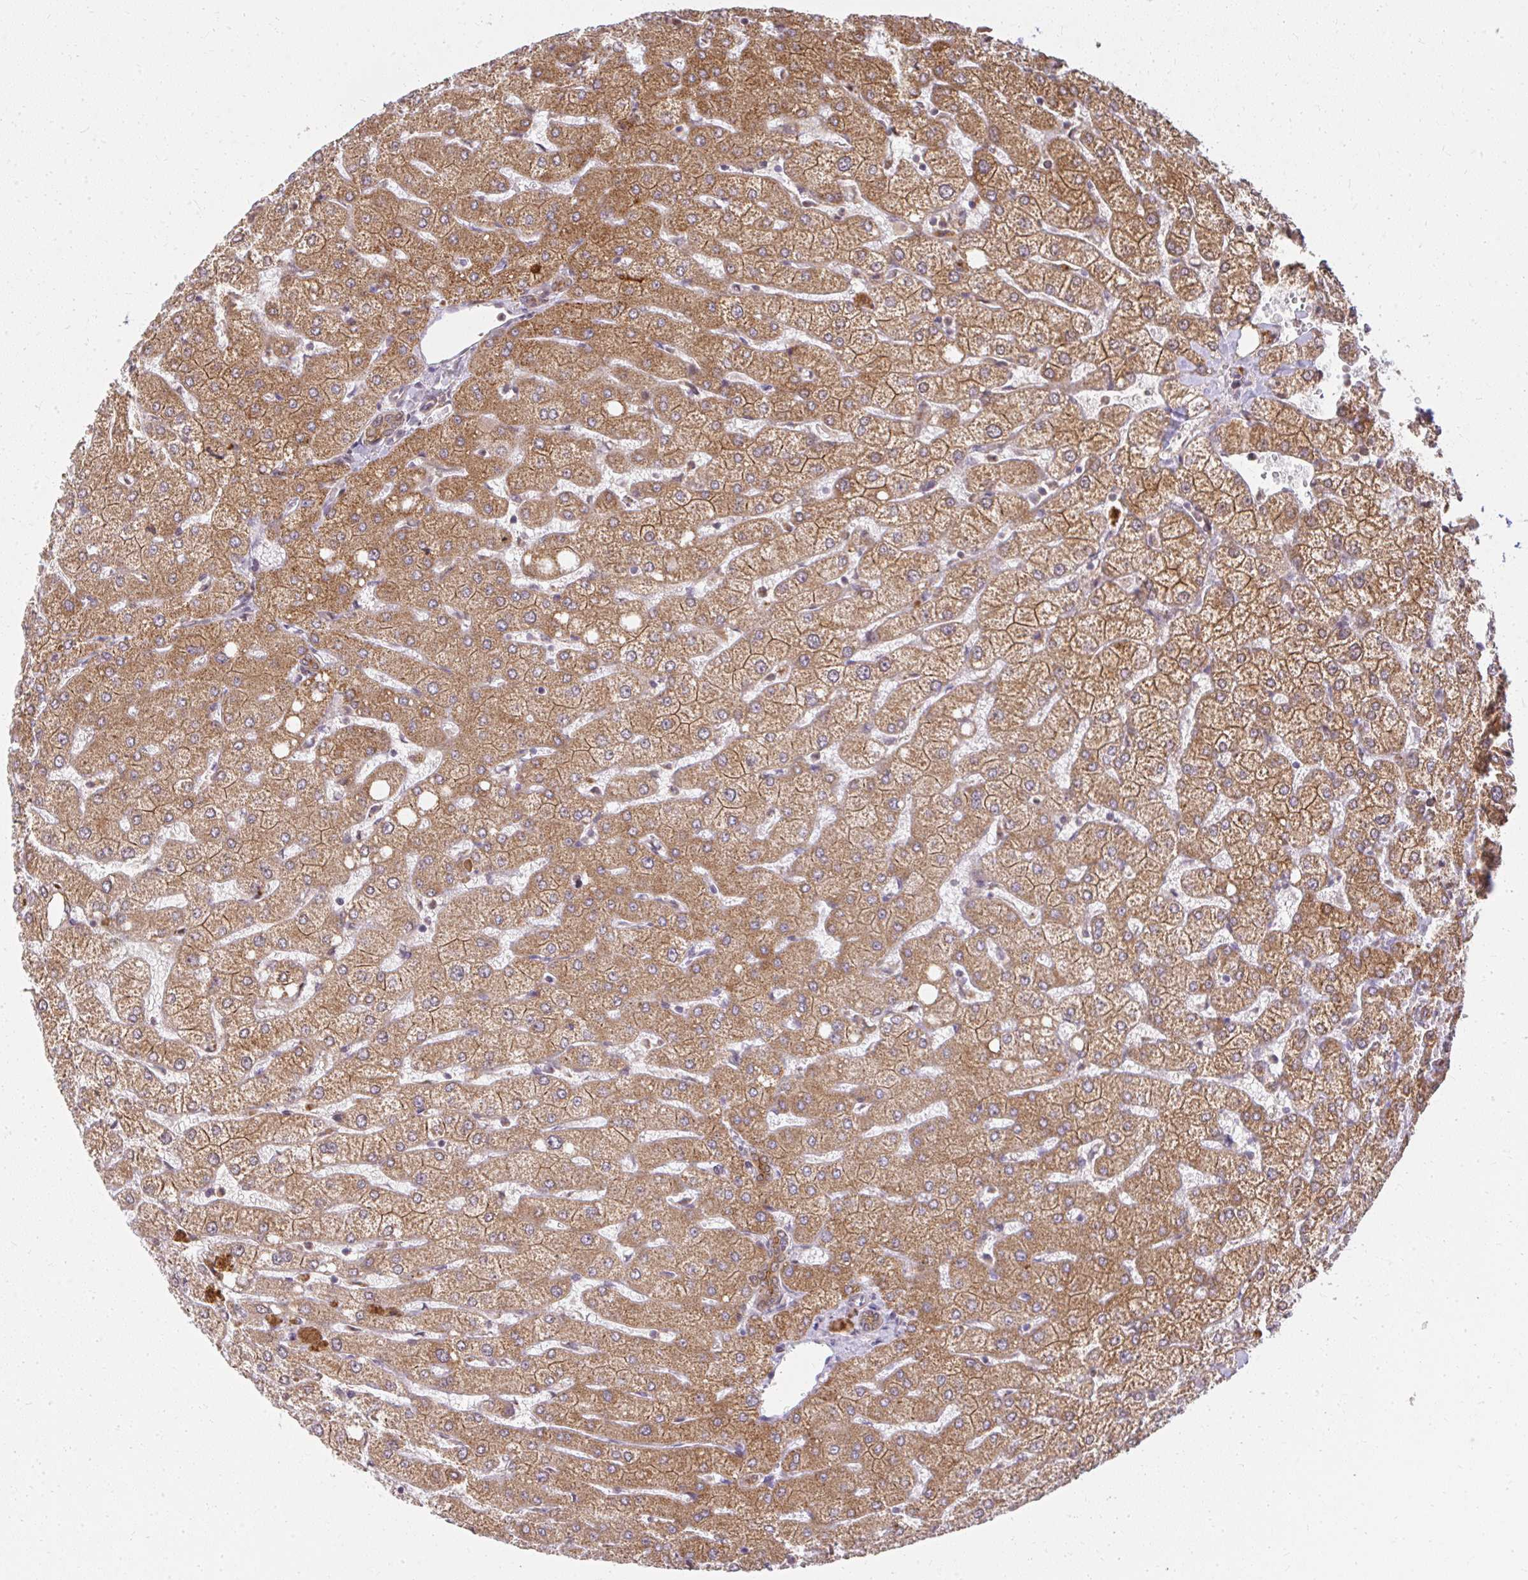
{"staining": {"intensity": "strong", "quantity": ">75%", "location": "cytoplasmic/membranous,nuclear"}, "tissue": "liver", "cell_type": "Cholangiocytes", "image_type": "normal", "snomed": [{"axis": "morphology", "description": "Normal tissue, NOS"}, {"axis": "topography", "description": "Liver"}], "caption": "The histopathology image shows staining of benign liver, revealing strong cytoplasmic/membranous,nuclear protein positivity (brown color) within cholangiocytes.", "gene": "LARS2", "patient": {"sex": "female", "age": 54}}